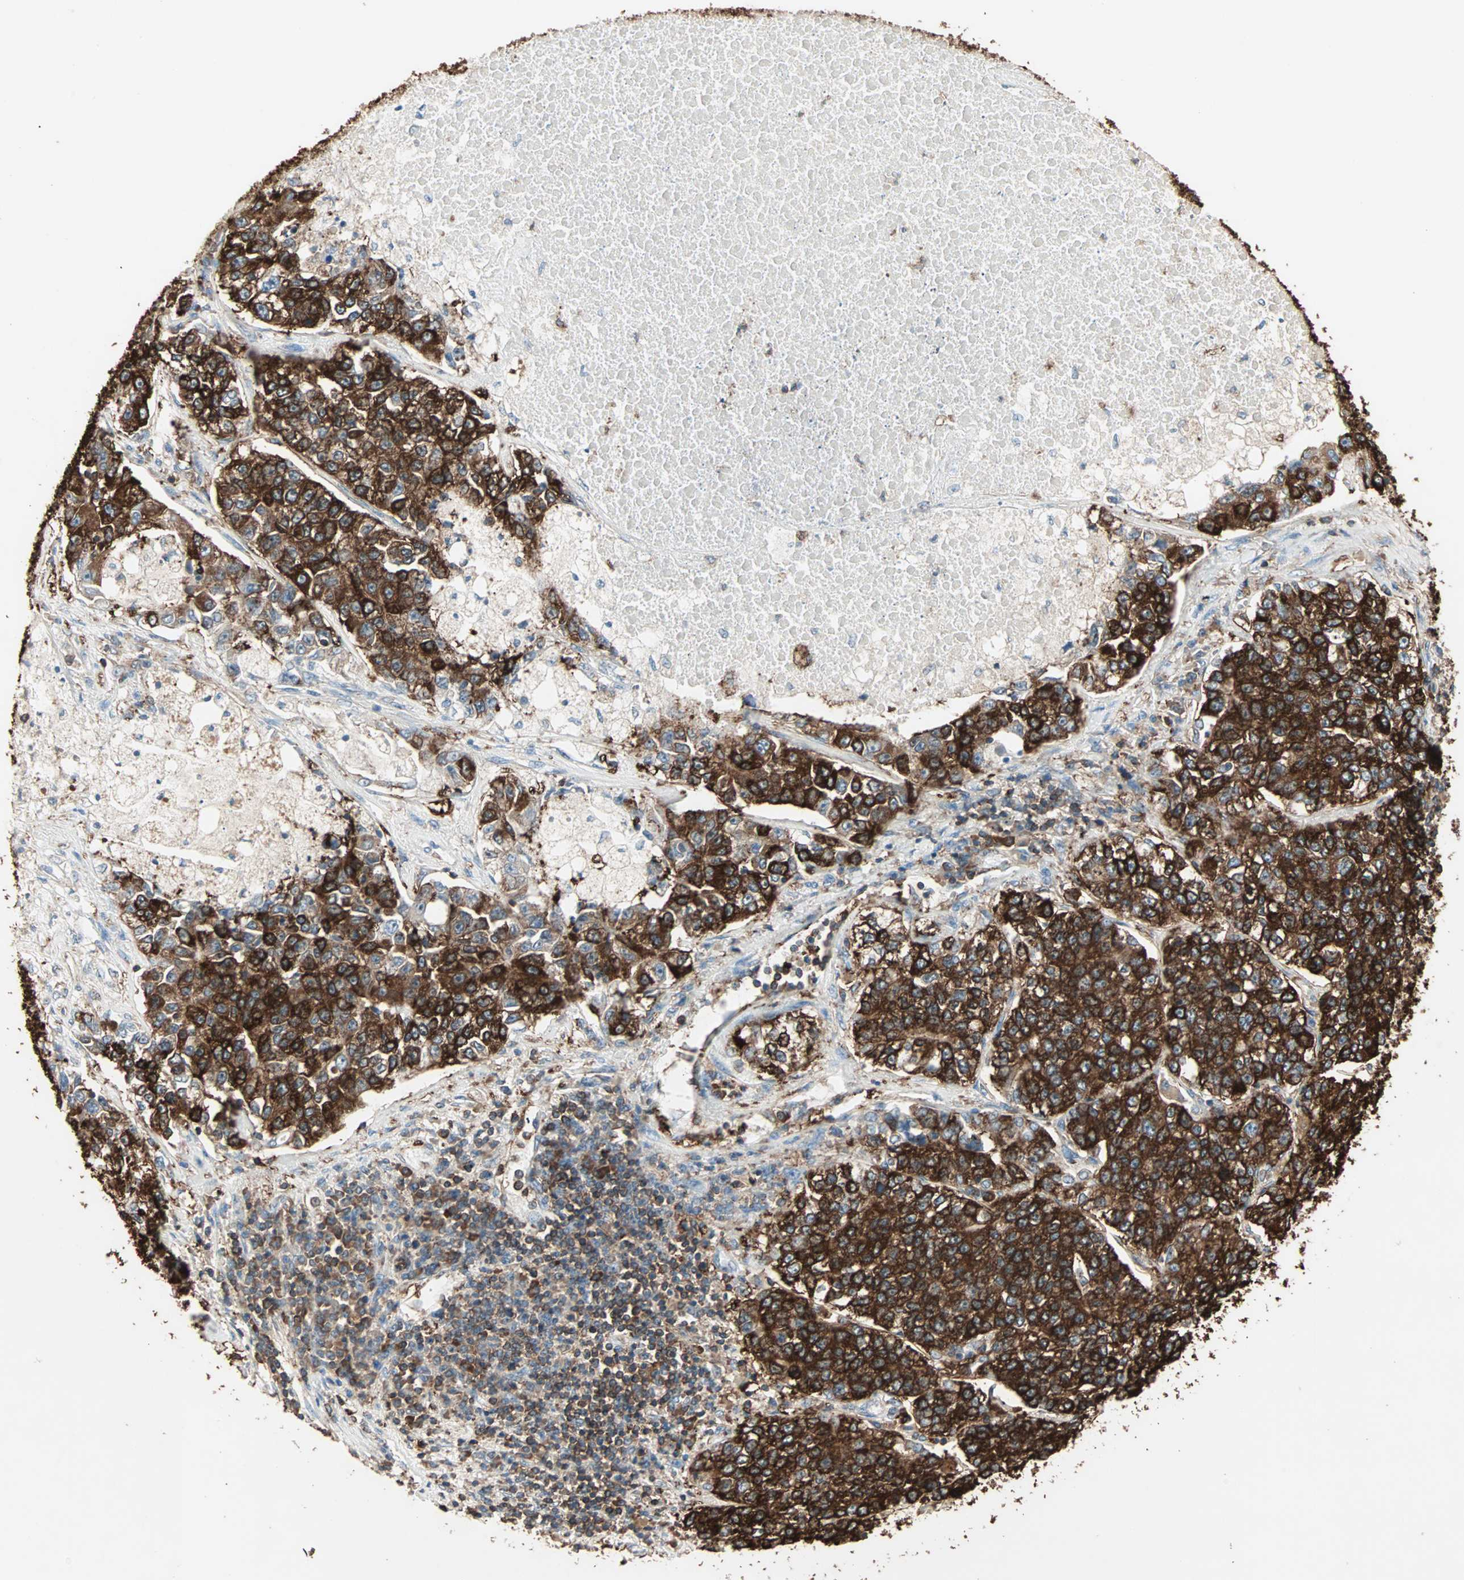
{"staining": {"intensity": "strong", "quantity": ">75%", "location": "cytoplasmic/membranous"}, "tissue": "lung cancer", "cell_type": "Tumor cells", "image_type": "cancer", "snomed": [{"axis": "morphology", "description": "Adenocarcinoma, NOS"}, {"axis": "topography", "description": "Lung"}], "caption": "Protein staining of adenocarcinoma (lung) tissue reveals strong cytoplasmic/membranous staining in about >75% of tumor cells.", "gene": "MMP3", "patient": {"sex": "male", "age": 49}}